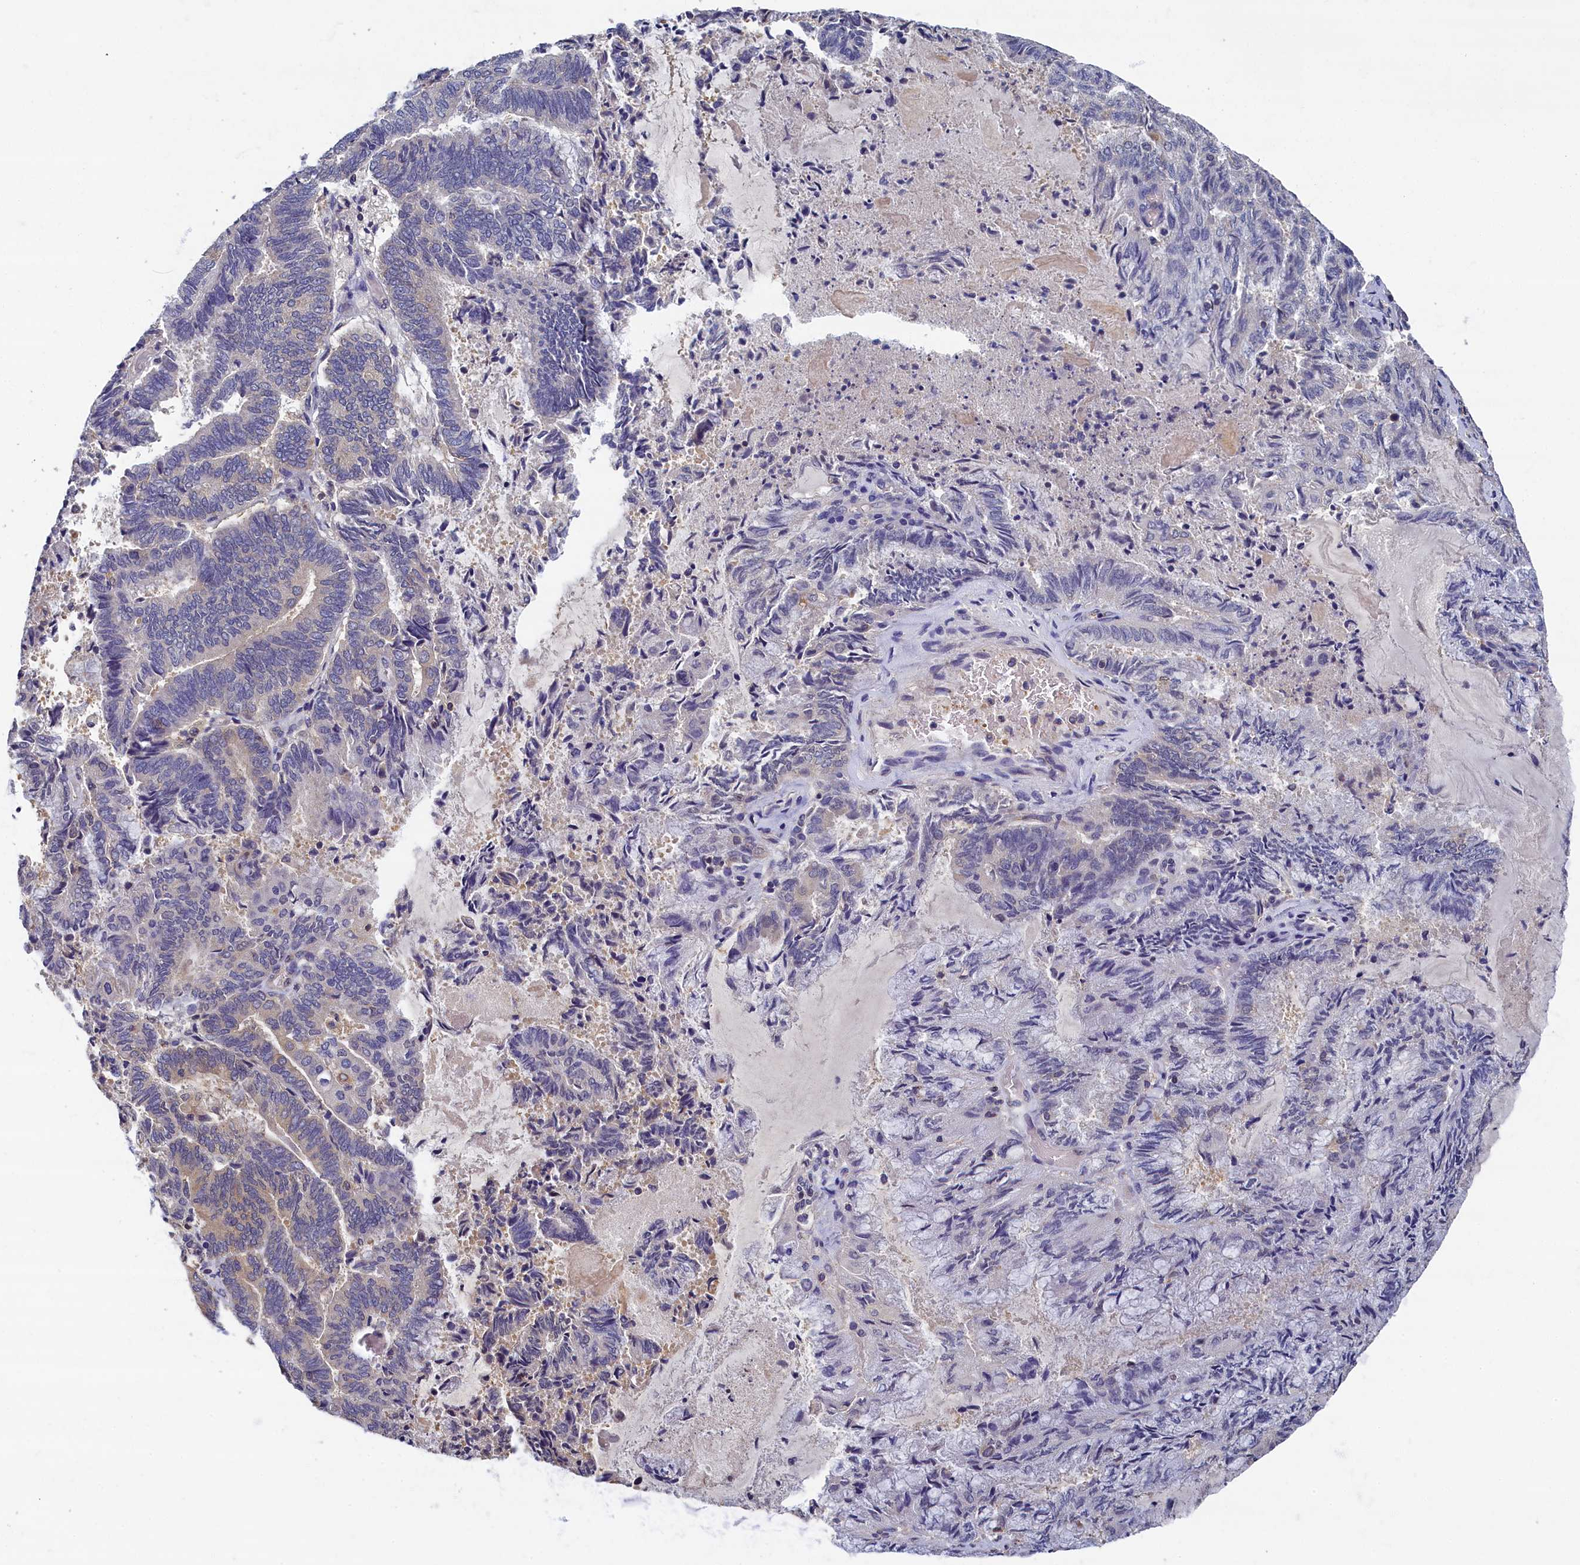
{"staining": {"intensity": "negative", "quantity": "none", "location": "none"}, "tissue": "endometrial cancer", "cell_type": "Tumor cells", "image_type": "cancer", "snomed": [{"axis": "morphology", "description": "Adenocarcinoma, NOS"}, {"axis": "topography", "description": "Endometrium"}], "caption": "Human adenocarcinoma (endometrial) stained for a protein using immunohistochemistry demonstrates no positivity in tumor cells.", "gene": "TBCB", "patient": {"sex": "female", "age": 80}}